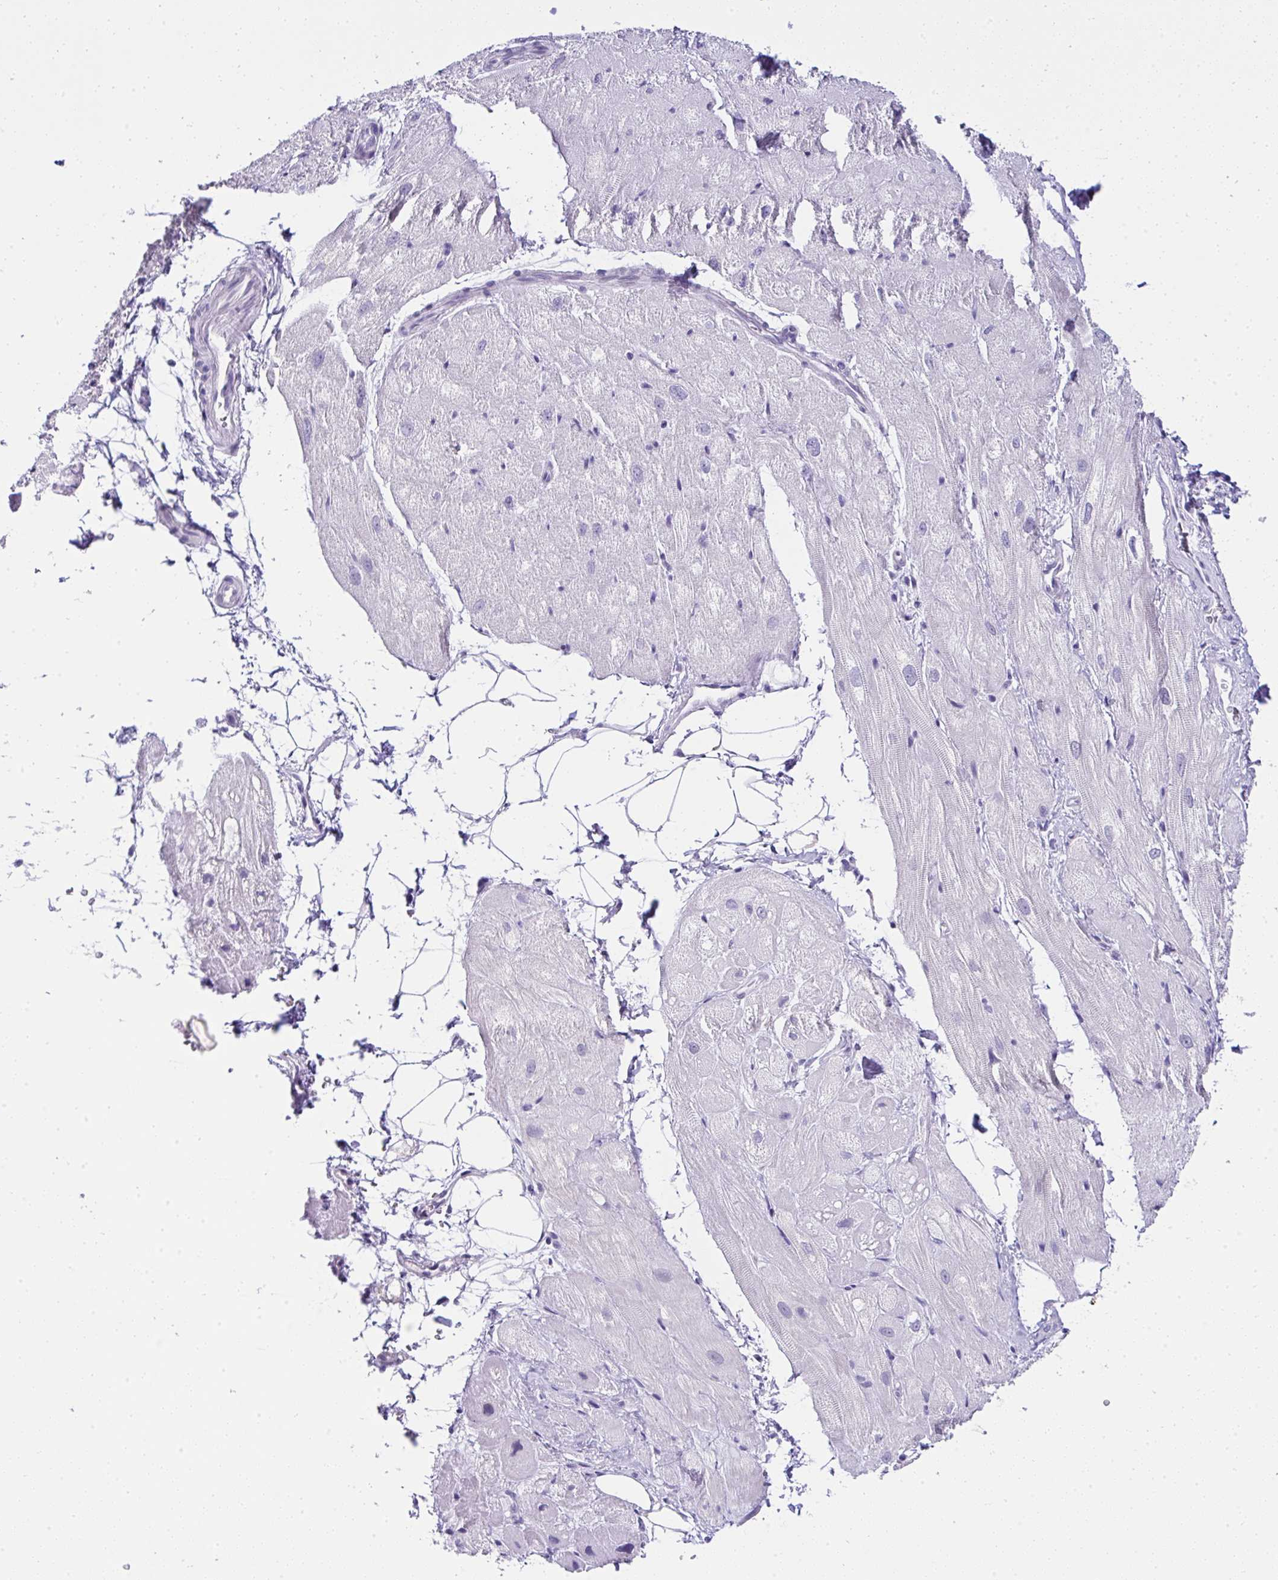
{"staining": {"intensity": "negative", "quantity": "none", "location": "none"}, "tissue": "heart muscle", "cell_type": "Cardiomyocytes", "image_type": "normal", "snomed": [{"axis": "morphology", "description": "Normal tissue, NOS"}, {"axis": "topography", "description": "Heart"}], "caption": "DAB immunohistochemical staining of unremarkable human heart muscle shows no significant expression in cardiomyocytes.", "gene": "RNF183", "patient": {"sex": "male", "age": 62}}